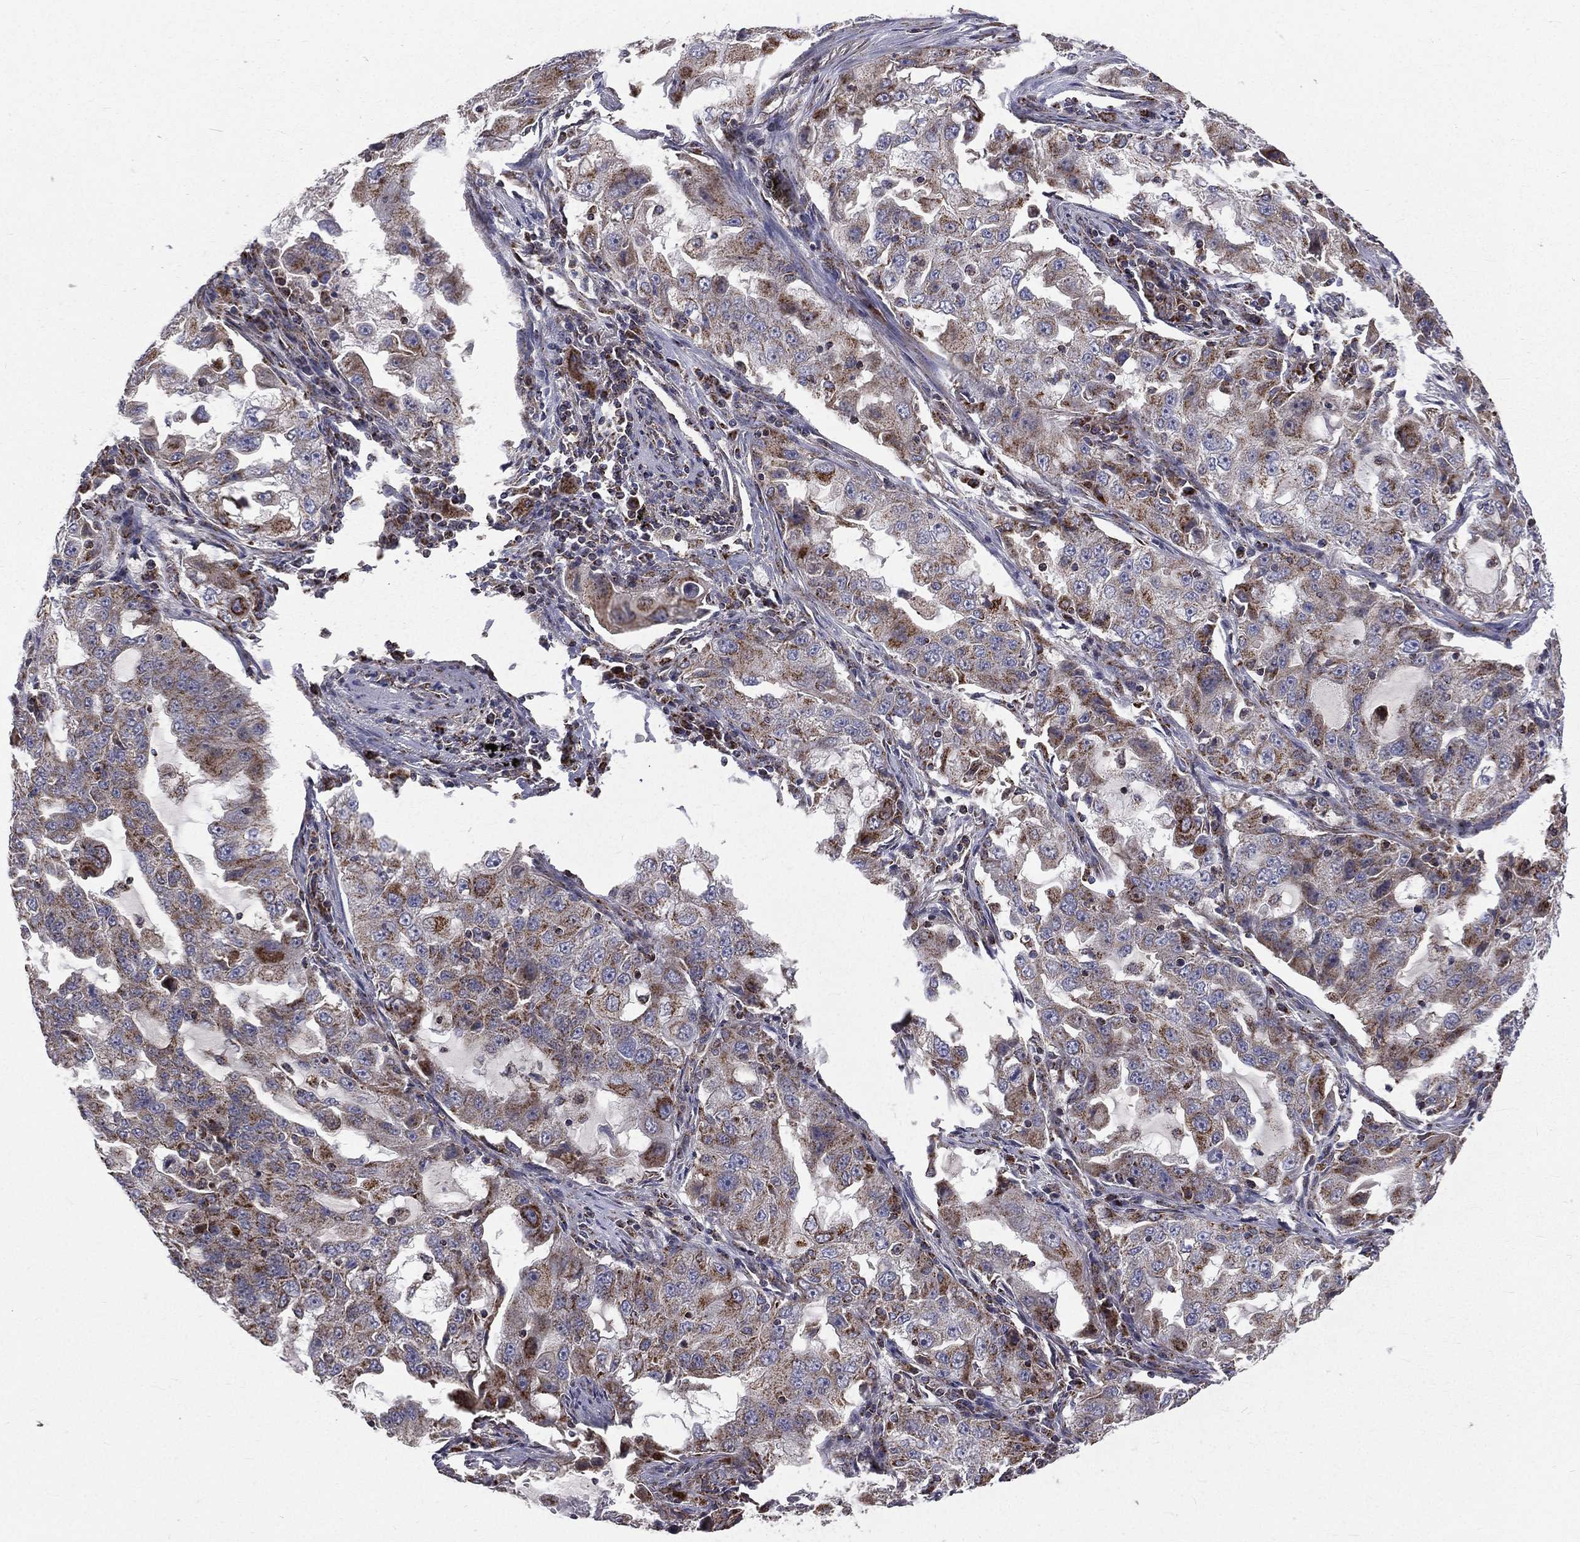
{"staining": {"intensity": "moderate", "quantity": "25%-75%", "location": "cytoplasmic/membranous"}, "tissue": "lung cancer", "cell_type": "Tumor cells", "image_type": "cancer", "snomed": [{"axis": "morphology", "description": "Adenocarcinoma, NOS"}, {"axis": "topography", "description": "Lung"}], "caption": "The micrograph displays immunohistochemical staining of lung cancer. There is moderate cytoplasmic/membranous staining is present in approximately 25%-75% of tumor cells.", "gene": "GPD1", "patient": {"sex": "female", "age": 61}}